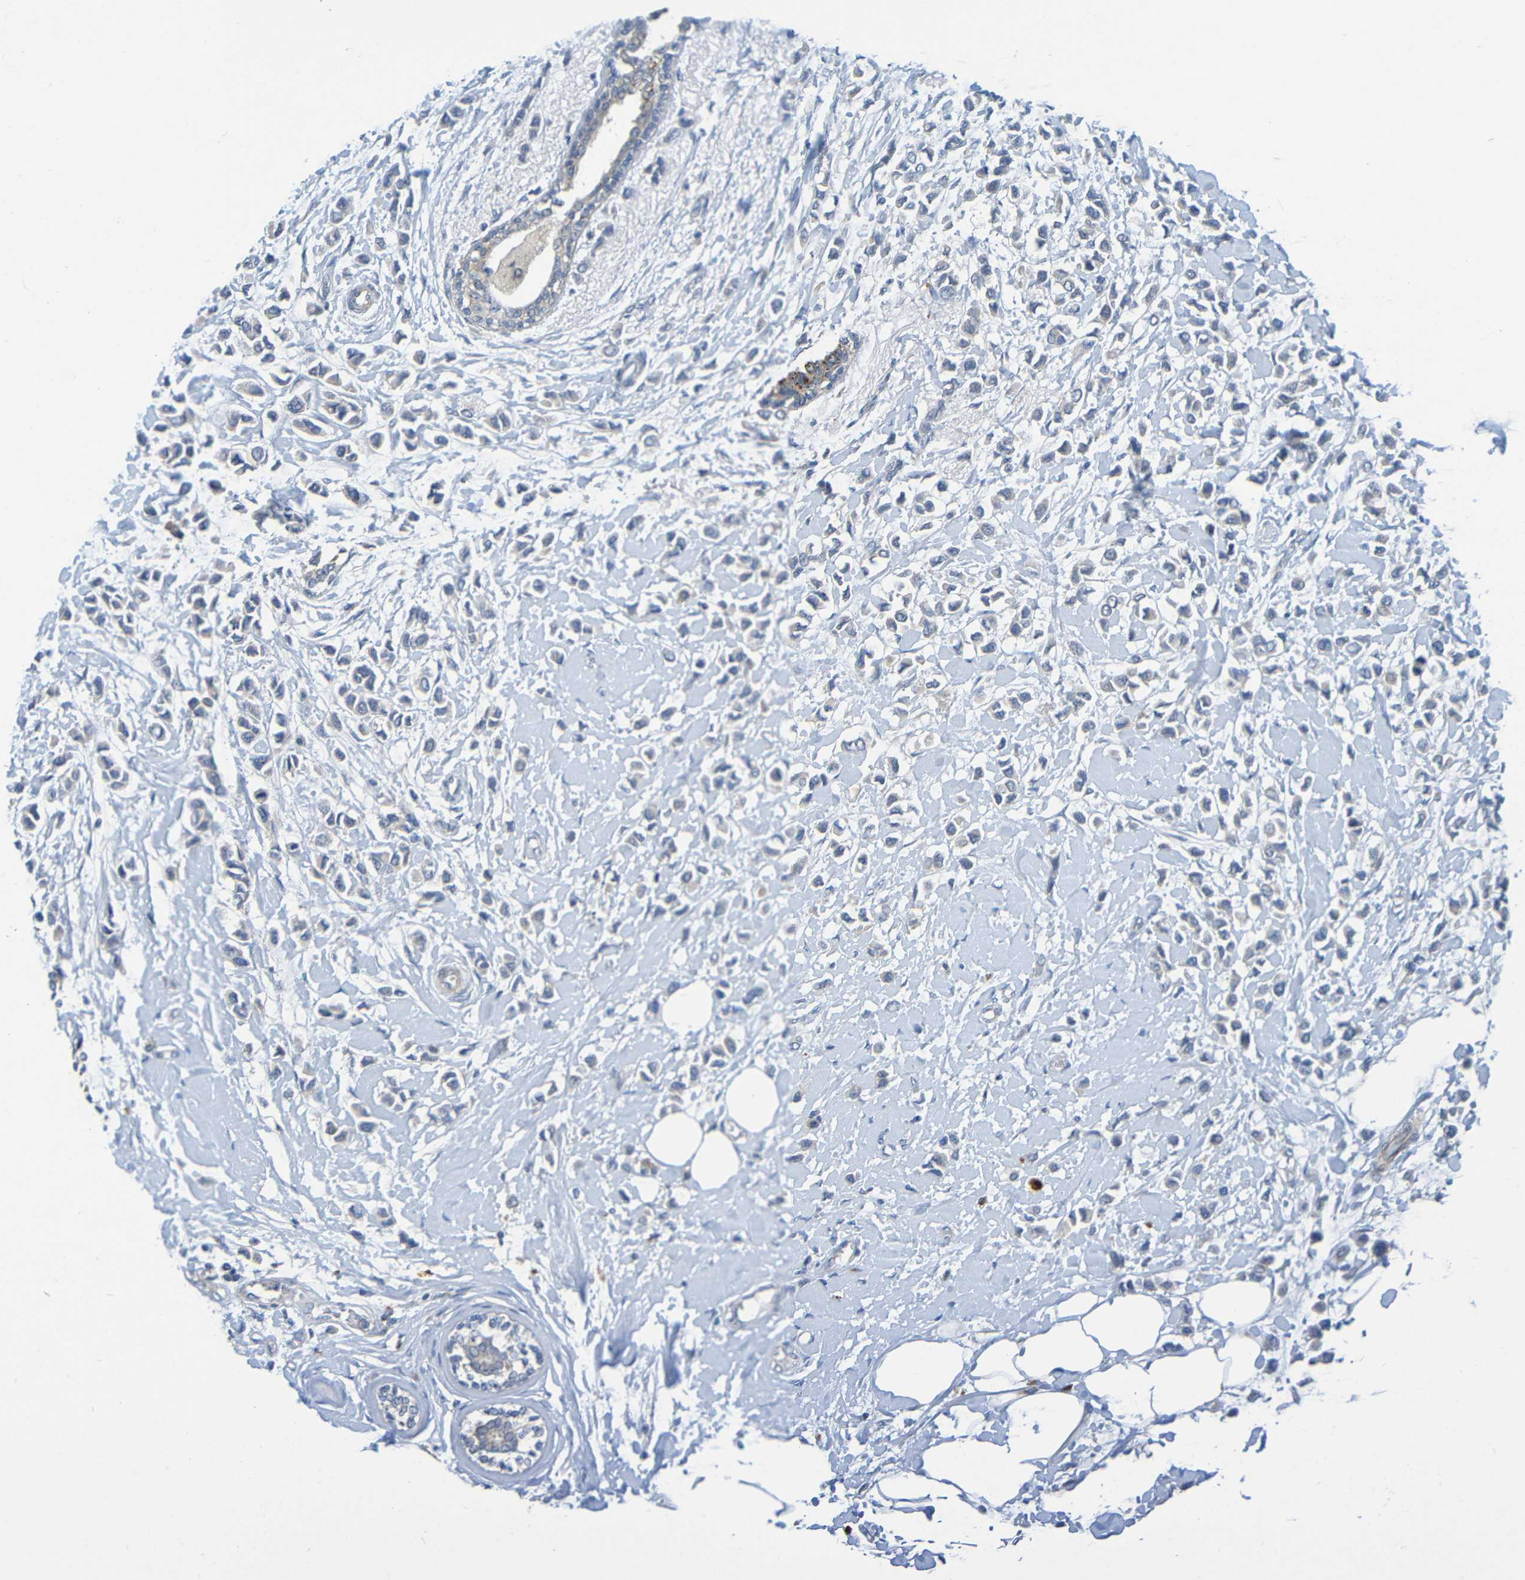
{"staining": {"intensity": "weak", "quantity": "<25%", "location": "cytoplasmic/membranous"}, "tissue": "breast cancer", "cell_type": "Tumor cells", "image_type": "cancer", "snomed": [{"axis": "morphology", "description": "Lobular carcinoma"}, {"axis": "topography", "description": "Breast"}], "caption": "Histopathology image shows no protein staining in tumor cells of breast cancer (lobular carcinoma) tissue. The staining is performed using DAB (3,3'-diaminobenzidine) brown chromogen with nuclei counter-stained in using hematoxylin.", "gene": "CYP4F2", "patient": {"sex": "female", "age": 51}}